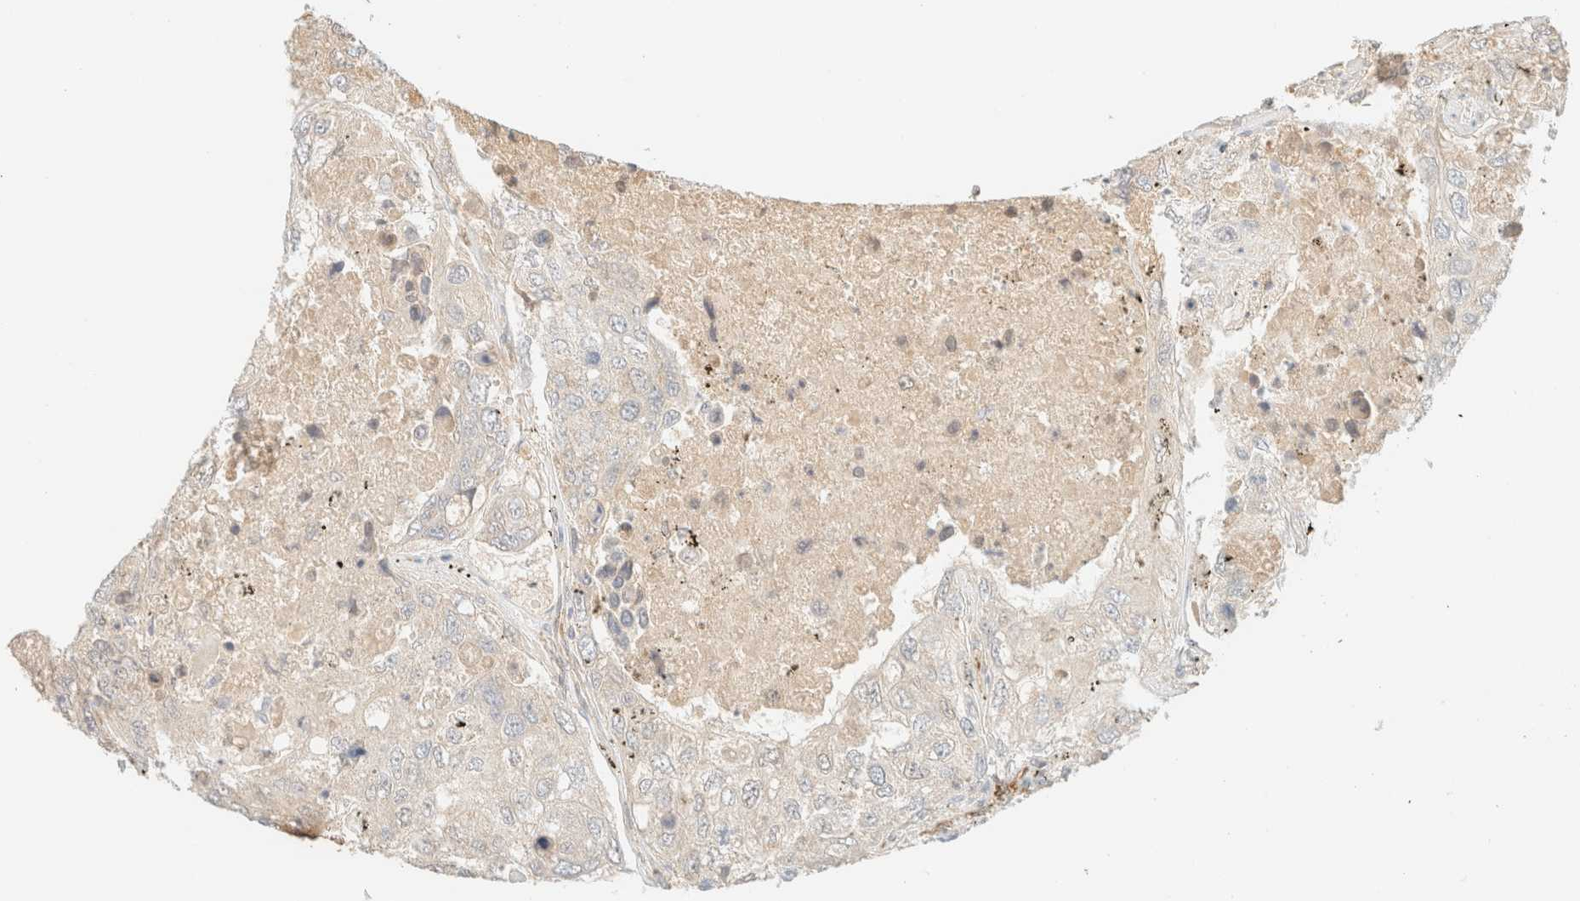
{"staining": {"intensity": "negative", "quantity": "none", "location": "none"}, "tissue": "urothelial cancer", "cell_type": "Tumor cells", "image_type": "cancer", "snomed": [{"axis": "morphology", "description": "Urothelial carcinoma, High grade"}, {"axis": "topography", "description": "Lymph node"}, {"axis": "topography", "description": "Urinary bladder"}], "caption": "High power microscopy photomicrograph of an IHC histopathology image of urothelial cancer, revealing no significant positivity in tumor cells.", "gene": "SPARCL1", "patient": {"sex": "male", "age": 51}}